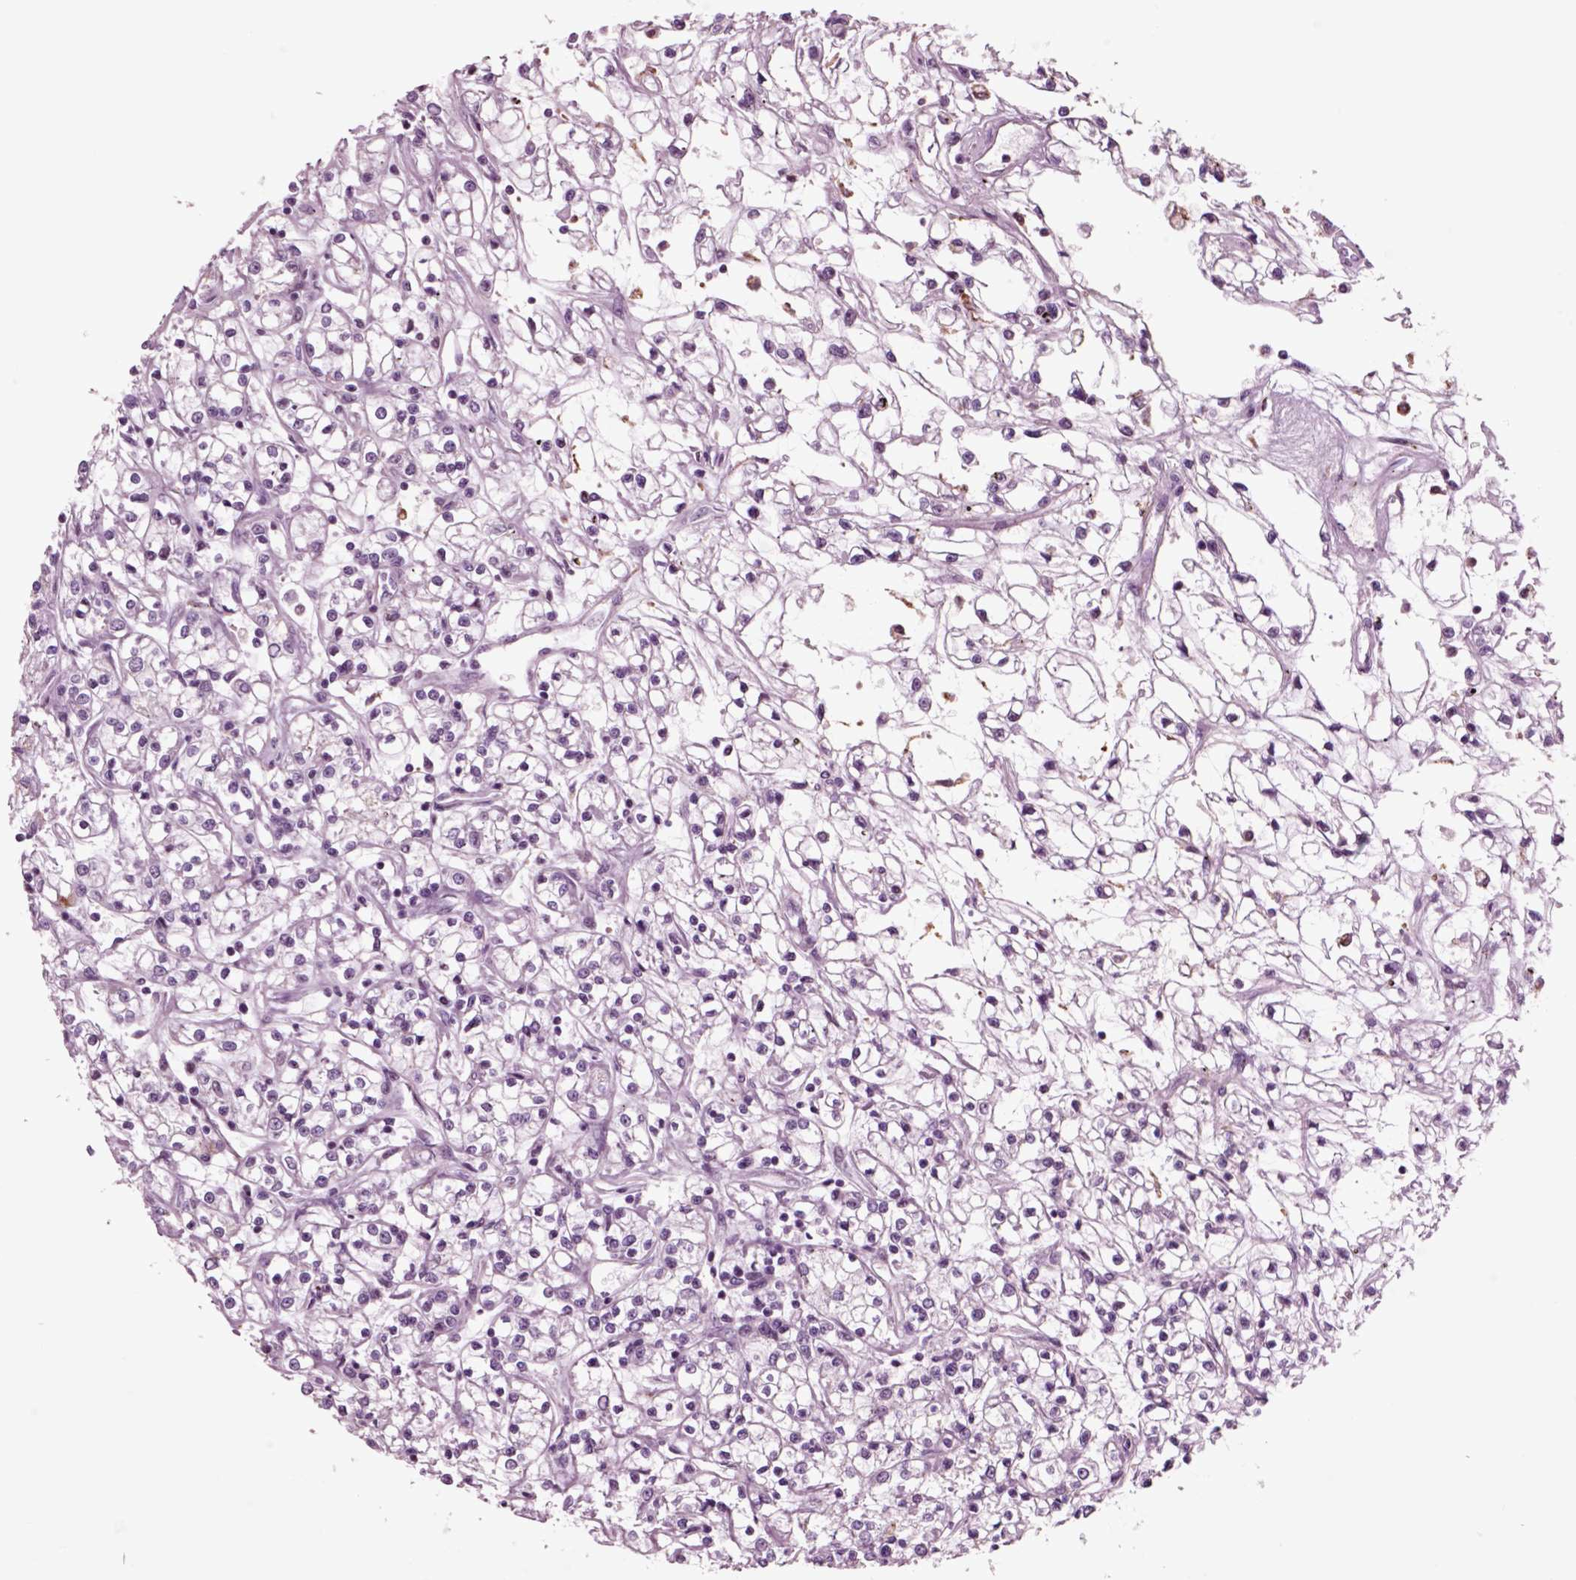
{"staining": {"intensity": "moderate", "quantity": "<25%", "location": "cytoplasmic/membranous"}, "tissue": "renal cancer", "cell_type": "Tumor cells", "image_type": "cancer", "snomed": [{"axis": "morphology", "description": "Adenocarcinoma, NOS"}, {"axis": "topography", "description": "Kidney"}], "caption": "Brown immunohistochemical staining in renal cancer reveals moderate cytoplasmic/membranous expression in approximately <25% of tumor cells.", "gene": "CHGB", "patient": {"sex": "female", "age": 59}}